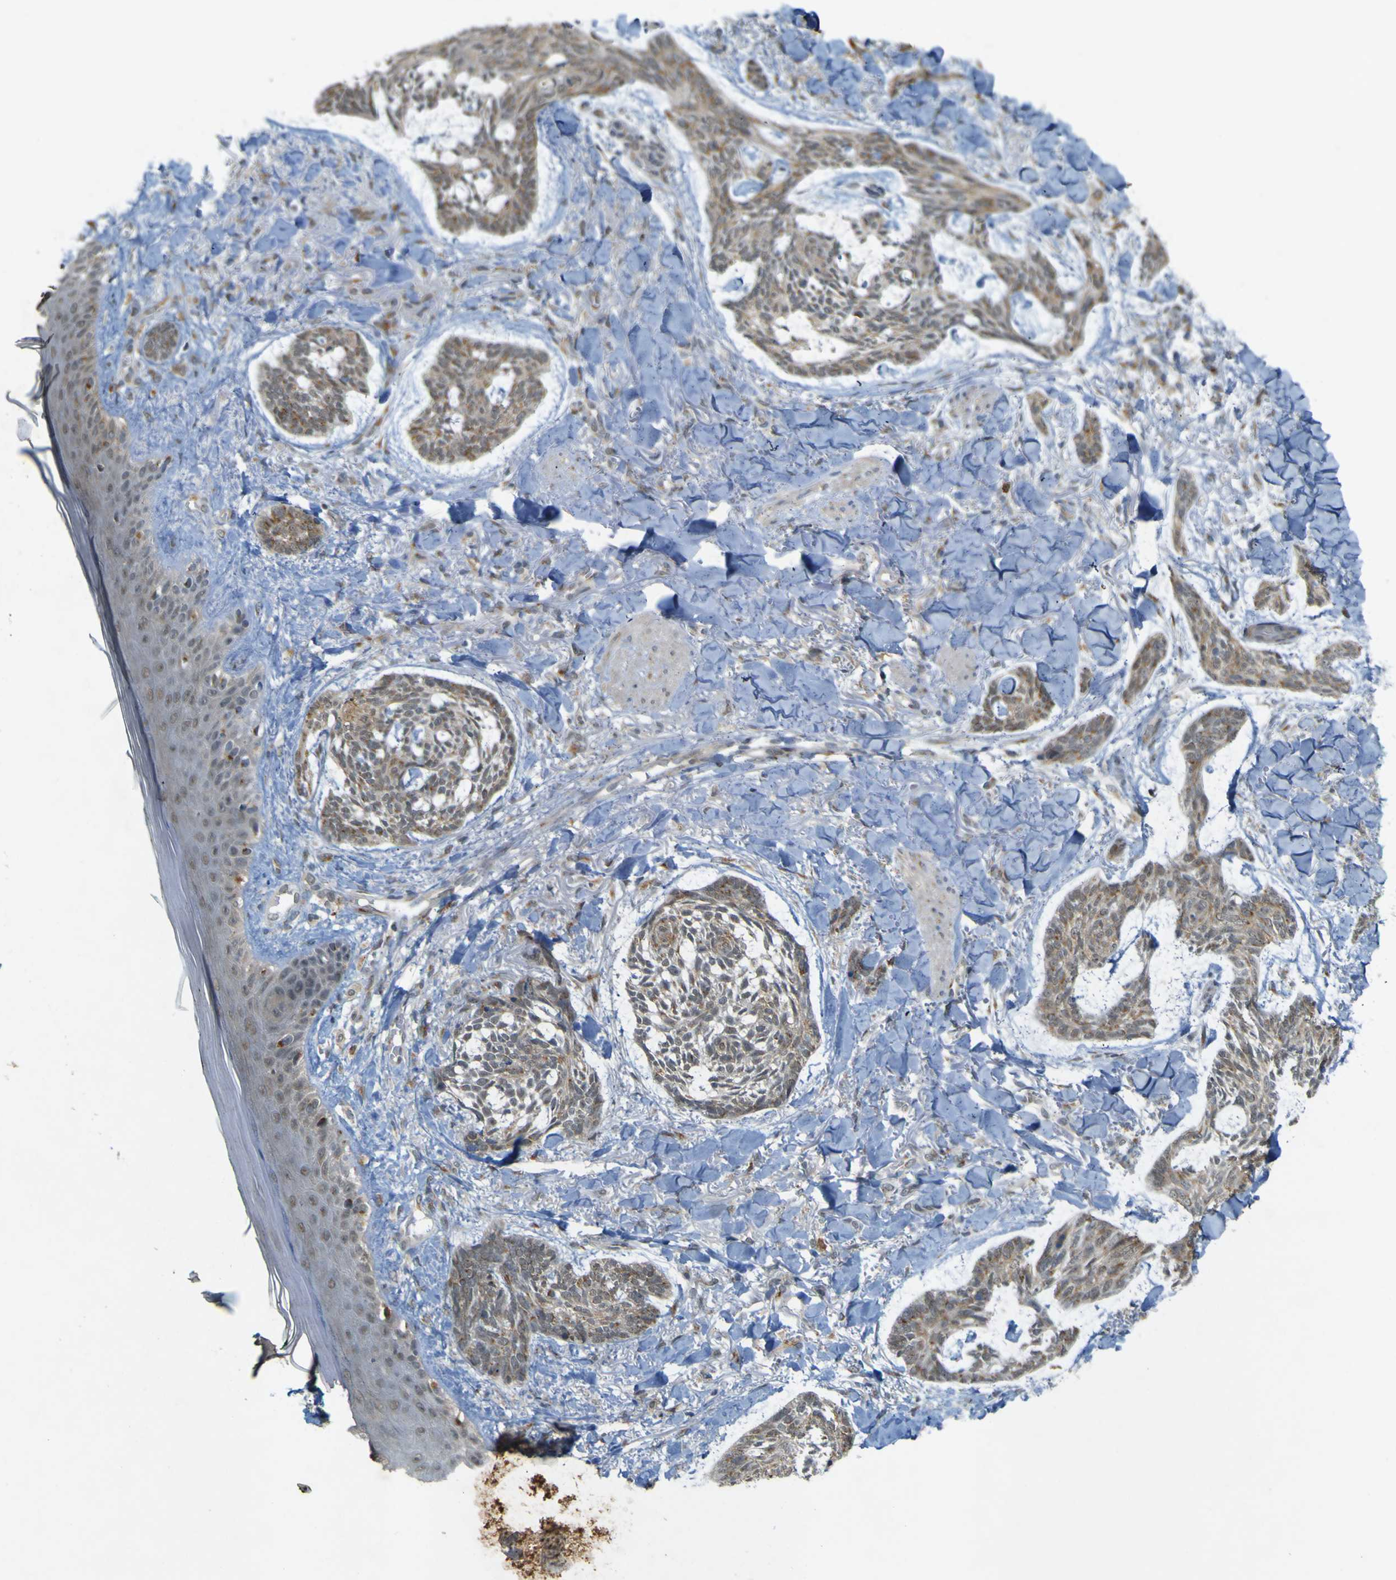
{"staining": {"intensity": "negative", "quantity": "none", "location": "none"}, "tissue": "skin cancer", "cell_type": "Tumor cells", "image_type": "cancer", "snomed": [{"axis": "morphology", "description": "Basal cell carcinoma"}, {"axis": "topography", "description": "Skin"}], "caption": "There is no significant staining in tumor cells of skin cancer (basal cell carcinoma).", "gene": "IGF2R", "patient": {"sex": "male", "age": 43}}